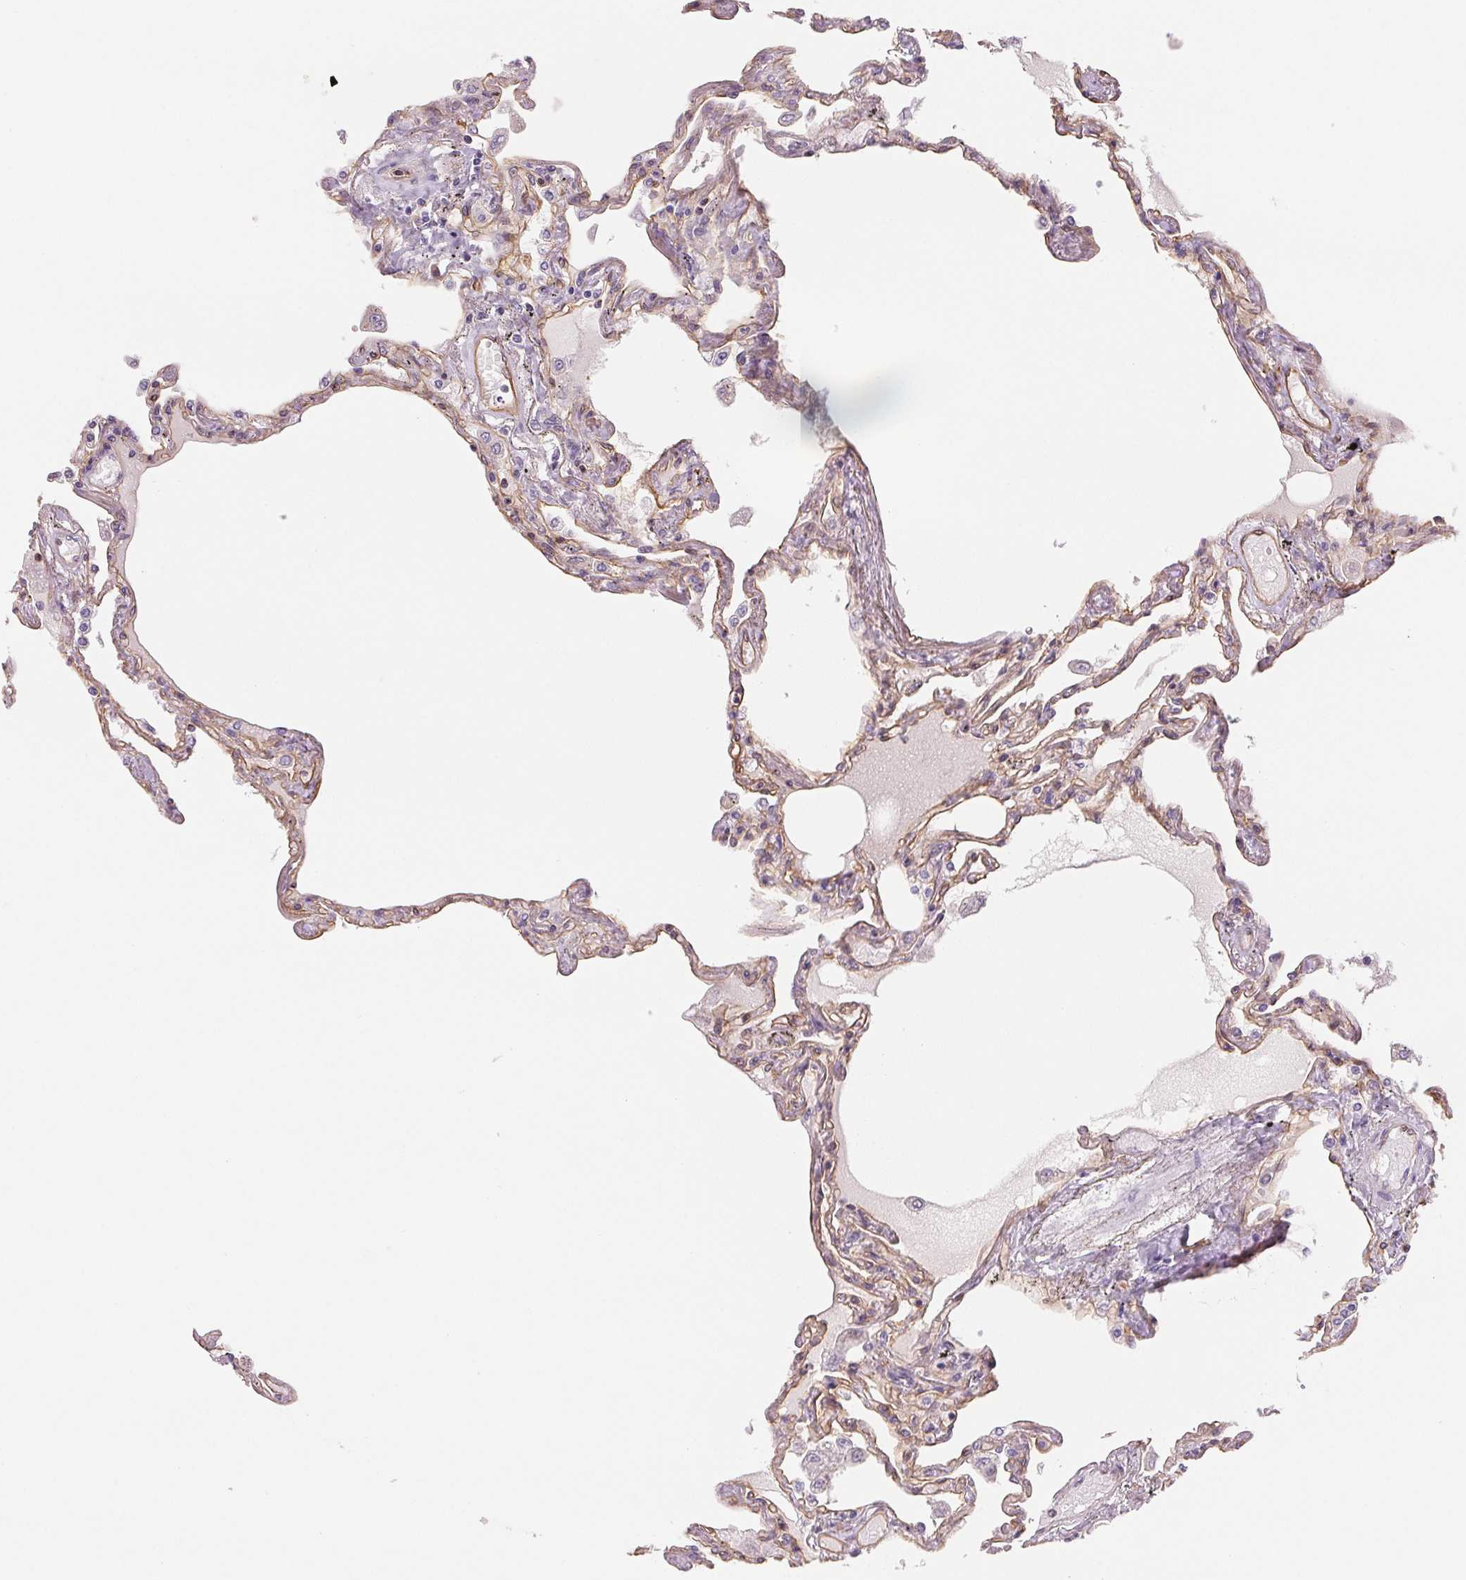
{"staining": {"intensity": "weak", "quantity": "25%-75%", "location": "cytoplasmic/membranous"}, "tissue": "lung", "cell_type": "Alveolar cells", "image_type": "normal", "snomed": [{"axis": "morphology", "description": "Normal tissue, NOS"}, {"axis": "morphology", "description": "Adenocarcinoma, NOS"}, {"axis": "topography", "description": "Cartilage tissue"}, {"axis": "topography", "description": "Lung"}], "caption": "IHC (DAB) staining of benign lung shows weak cytoplasmic/membranous protein staining in about 25%-75% of alveolar cells. (Stains: DAB (3,3'-diaminobenzidine) in brown, nuclei in blue, Microscopy: brightfield microscopy at high magnification).", "gene": "ANKRD13B", "patient": {"sex": "female", "age": 67}}